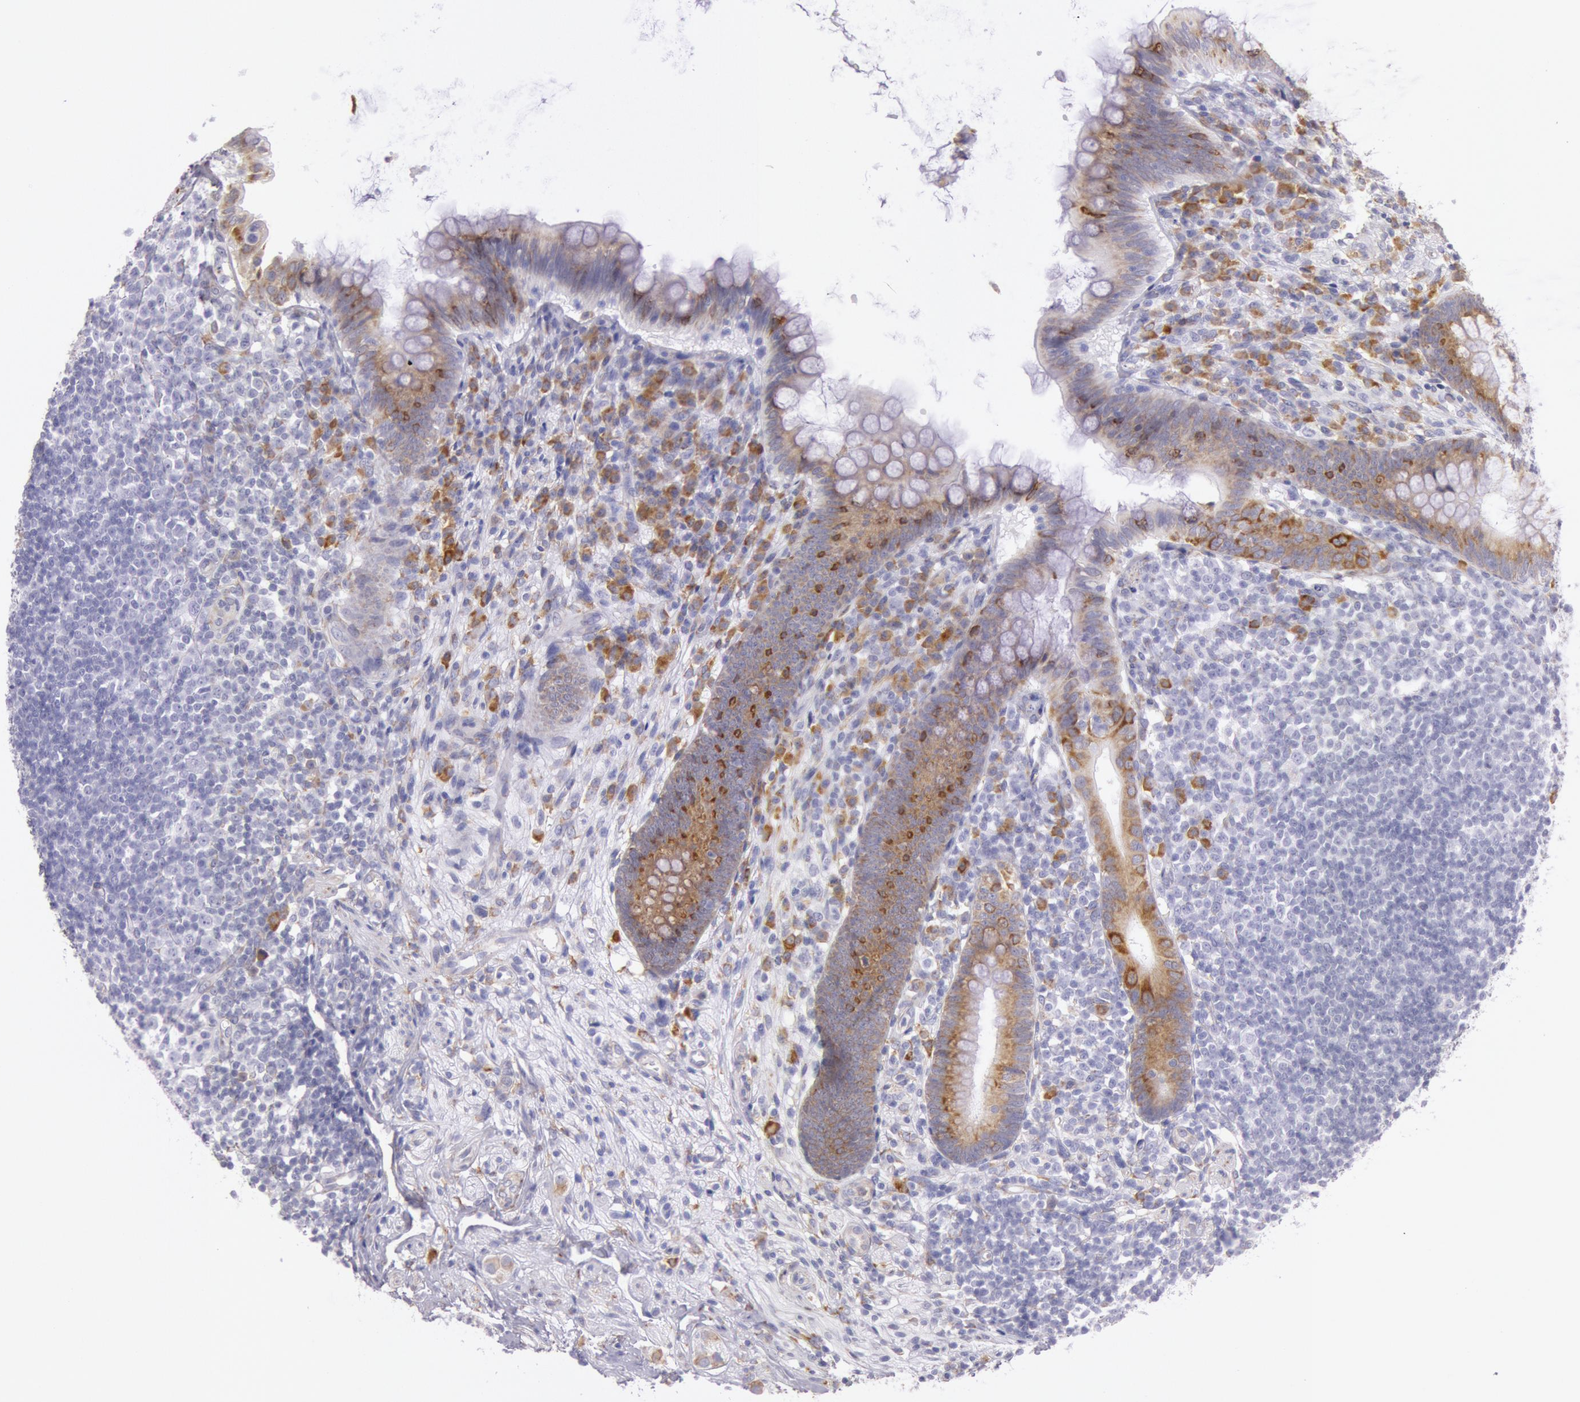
{"staining": {"intensity": "strong", "quantity": "<25%", "location": "cytoplasmic/membranous"}, "tissue": "appendix", "cell_type": "Glandular cells", "image_type": "normal", "snomed": [{"axis": "morphology", "description": "Normal tissue, NOS"}, {"axis": "topography", "description": "Appendix"}], "caption": "Glandular cells reveal strong cytoplasmic/membranous expression in approximately <25% of cells in unremarkable appendix. (DAB (3,3'-diaminobenzidine) IHC with brightfield microscopy, high magnification).", "gene": "CIDEB", "patient": {"sex": "female", "age": 66}}